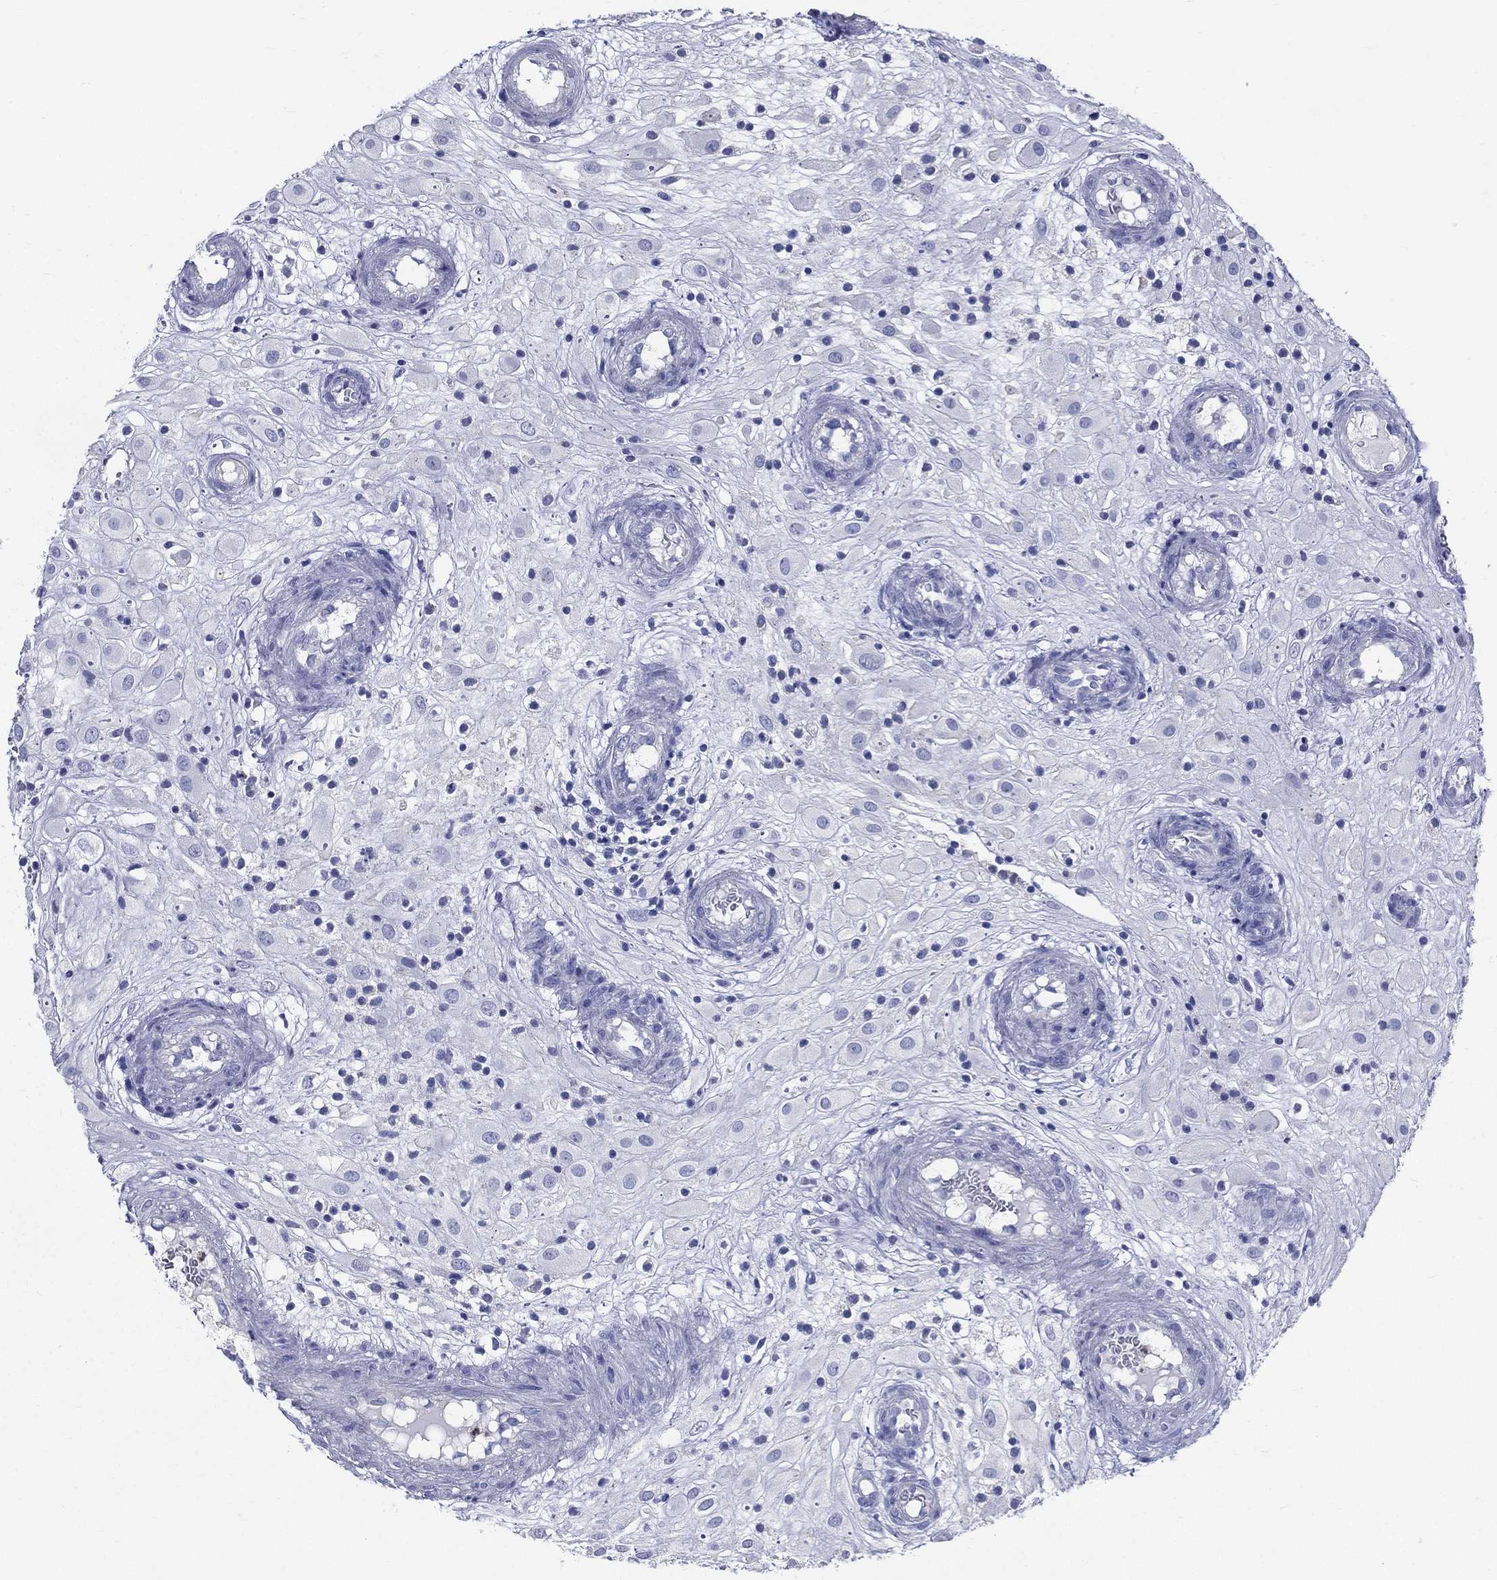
{"staining": {"intensity": "negative", "quantity": "none", "location": "none"}, "tissue": "placenta", "cell_type": "Decidual cells", "image_type": "normal", "snomed": [{"axis": "morphology", "description": "Normal tissue, NOS"}, {"axis": "topography", "description": "Placenta"}], "caption": "Immunohistochemical staining of normal human placenta demonstrates no significant expression in decidual cells.", "gene": "DEFB121", "patient": {"sex": "female", "age": 24}}